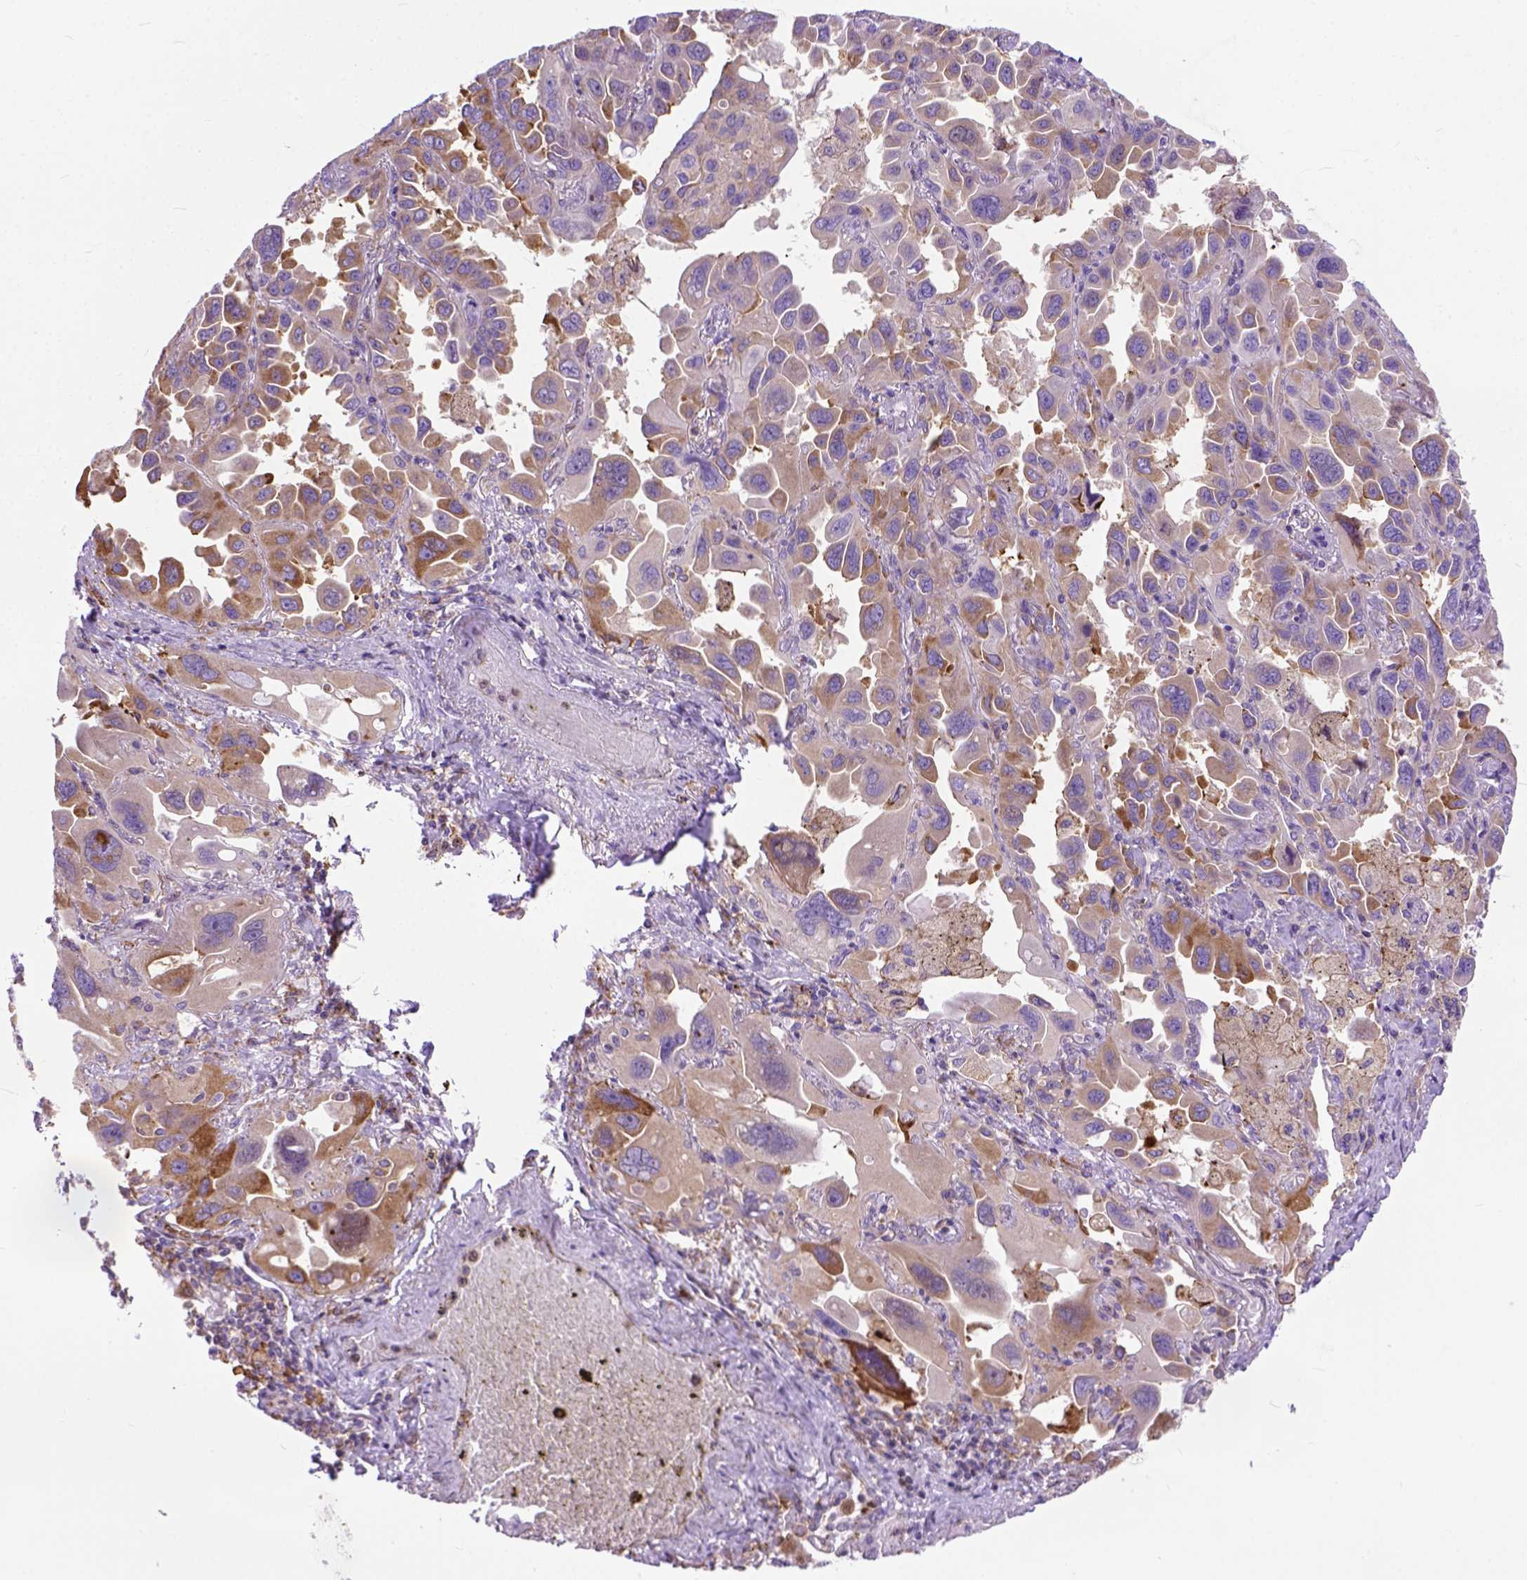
{"staining": {"intensity": "strong", "quantity": "<25%", "location": "cytoplasmic/membranous"}, "tissue": "lung cancer", "cell_type": "Tumor cells", "image_type": "cancer", "snomed": [{"axis": "morphology", "description": "Adenocarcinoma, NOS"}, {"axis": "topography", "description": "Lung"}], "caption": "Lung adenocarcinoma stained for a protein (brown) reveals strong cytoplasmic/membranous positive staining in about <25% of tumor cells.", "gene": "PLK4", "patient": {"sex": "male", "age": 64}}